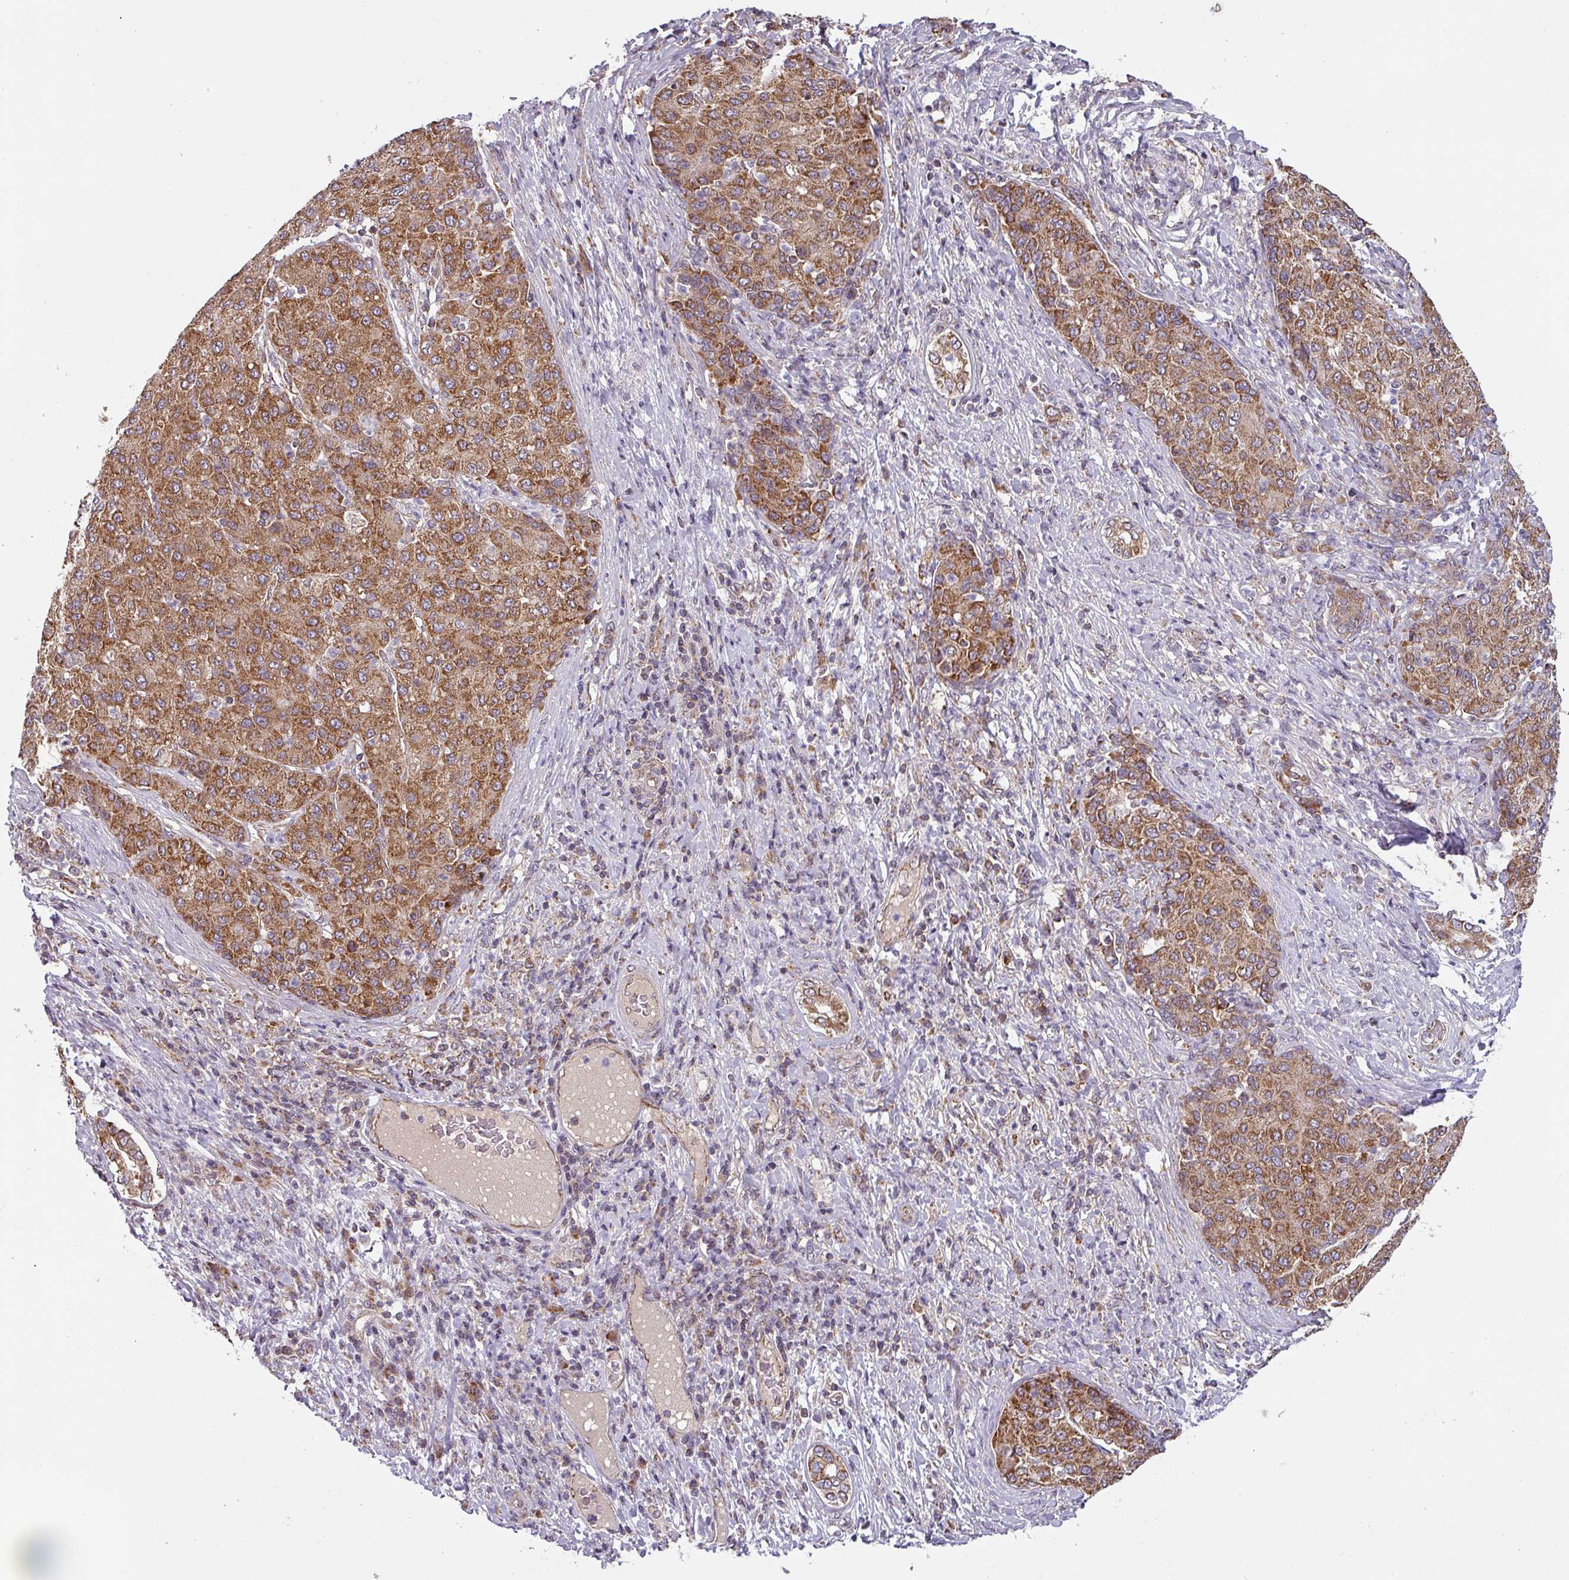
{"staining": {"intensity": "moderate", "quantity": ">75%", "location": "cytoplasmic/membranous"}, "tissue": "liver cancer", "cell_type": "Tumor cells", "image_type": "cancer", "snomed": [{"axis": "morphology", "description": "Carcinoma, Hepatocellular, NOS"}, {"axis": "topography", "description": "Liver"}], "caption": "An IHC photomicrograph of neoplastic tissue is shown. Protein staining in brown shows moderate cytoplasmic/membranous positivity in liver cancer (hepatocellular carcinoma) within tumor cells. (DAB IHC, brown staining for protein, blue staining for nuclei).", "gene": "MRPS16", "patient": {"sex": "male", "age": 65}}